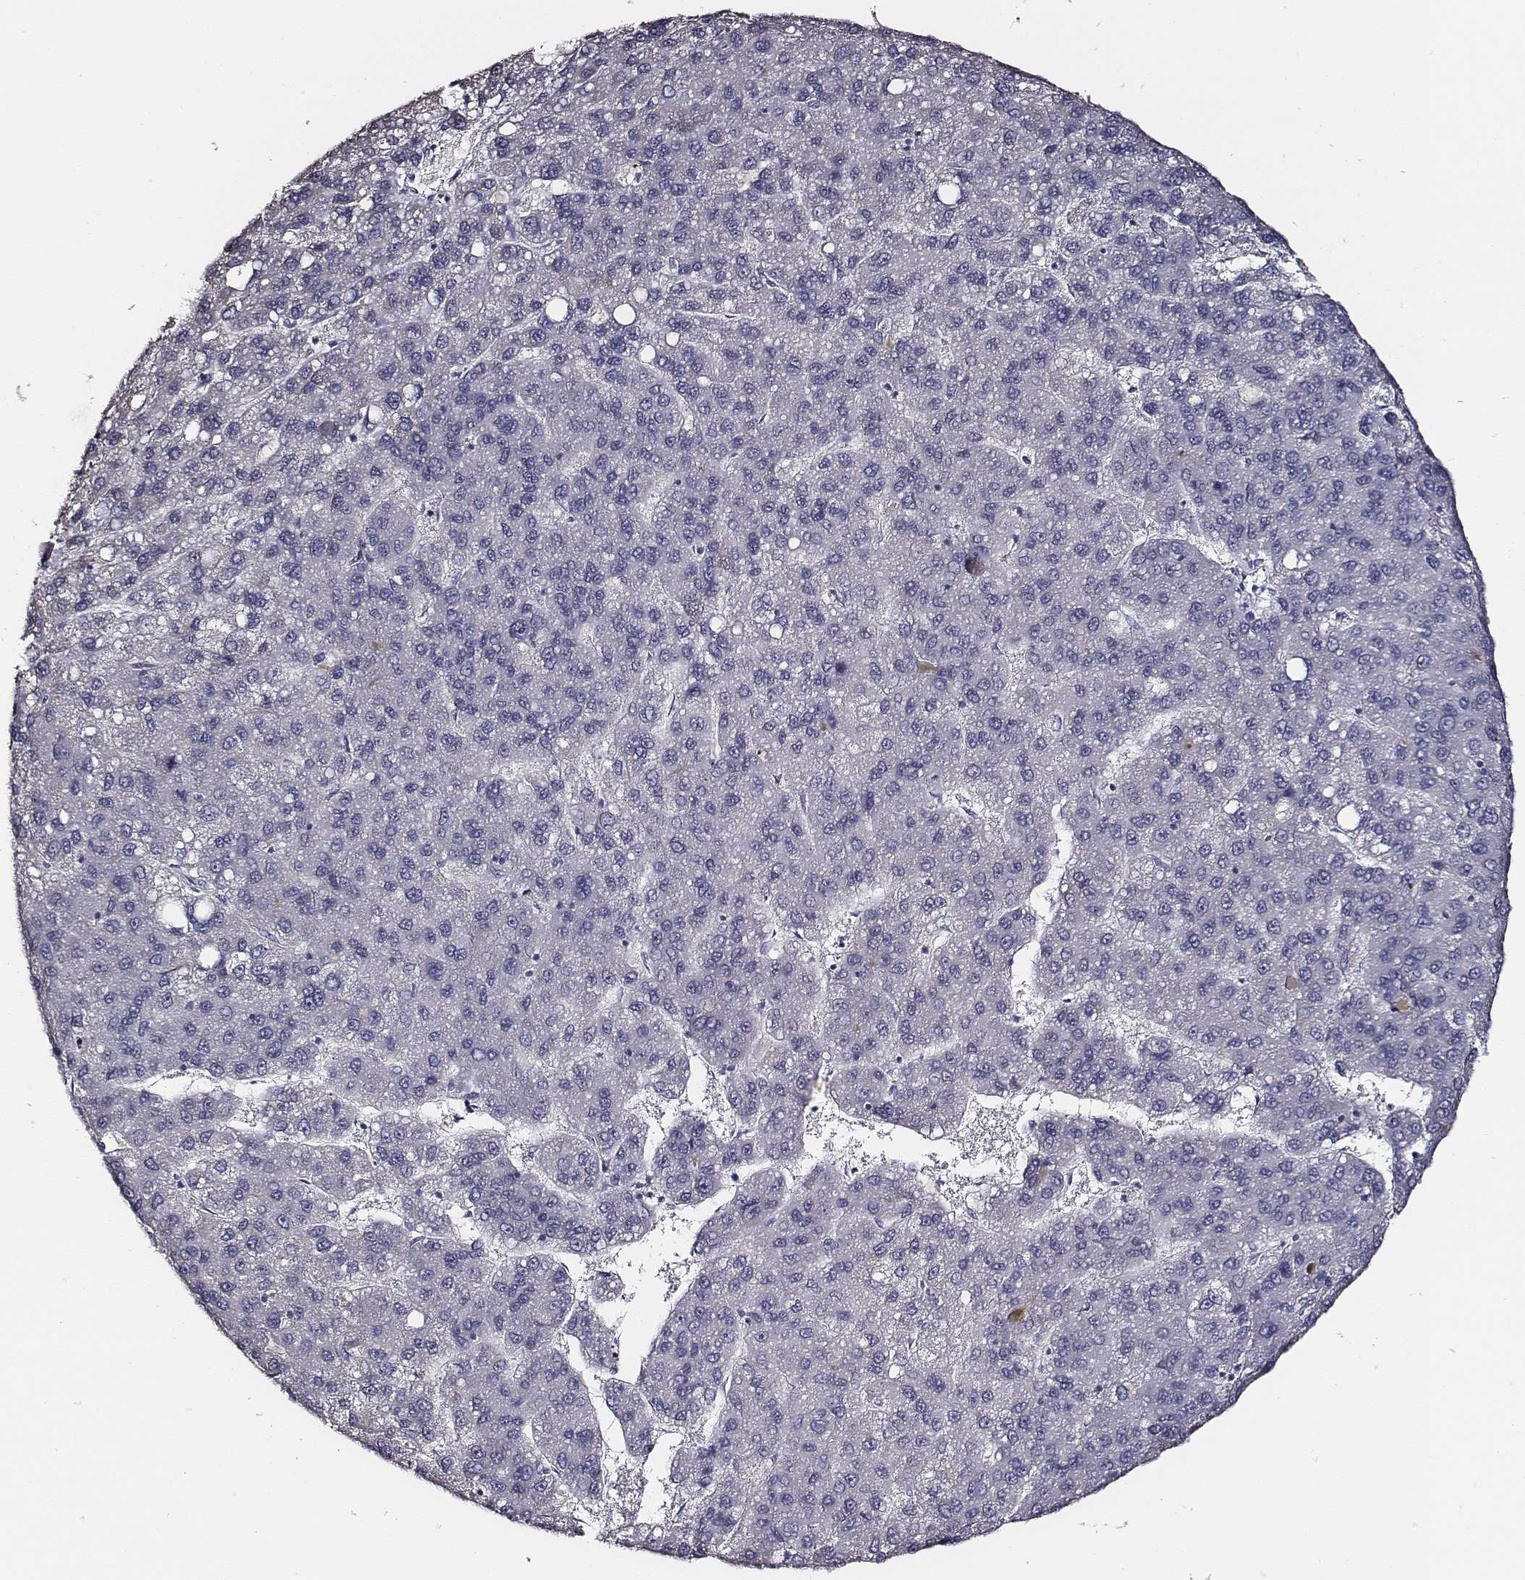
{"staining": {"intensity": "negative", "quantity": "none", "location": "none"}, "tissue": "liver cancer", "cell_type": "Tumor cells", "image_type": "cancer", "snomed": [{"axis": "morphology", "description": "Carcinoma, Hepatocellular, NOS"}, {"axis": "topography", "description": "Liver"}], "caption": "An immunohistochemistry (IHC) micrograph of liver cancer is shown. There is no staining in tumor cells of liver cancer.", "gene": "AADAT", "patient": {"sex": "female", "age": 82}}